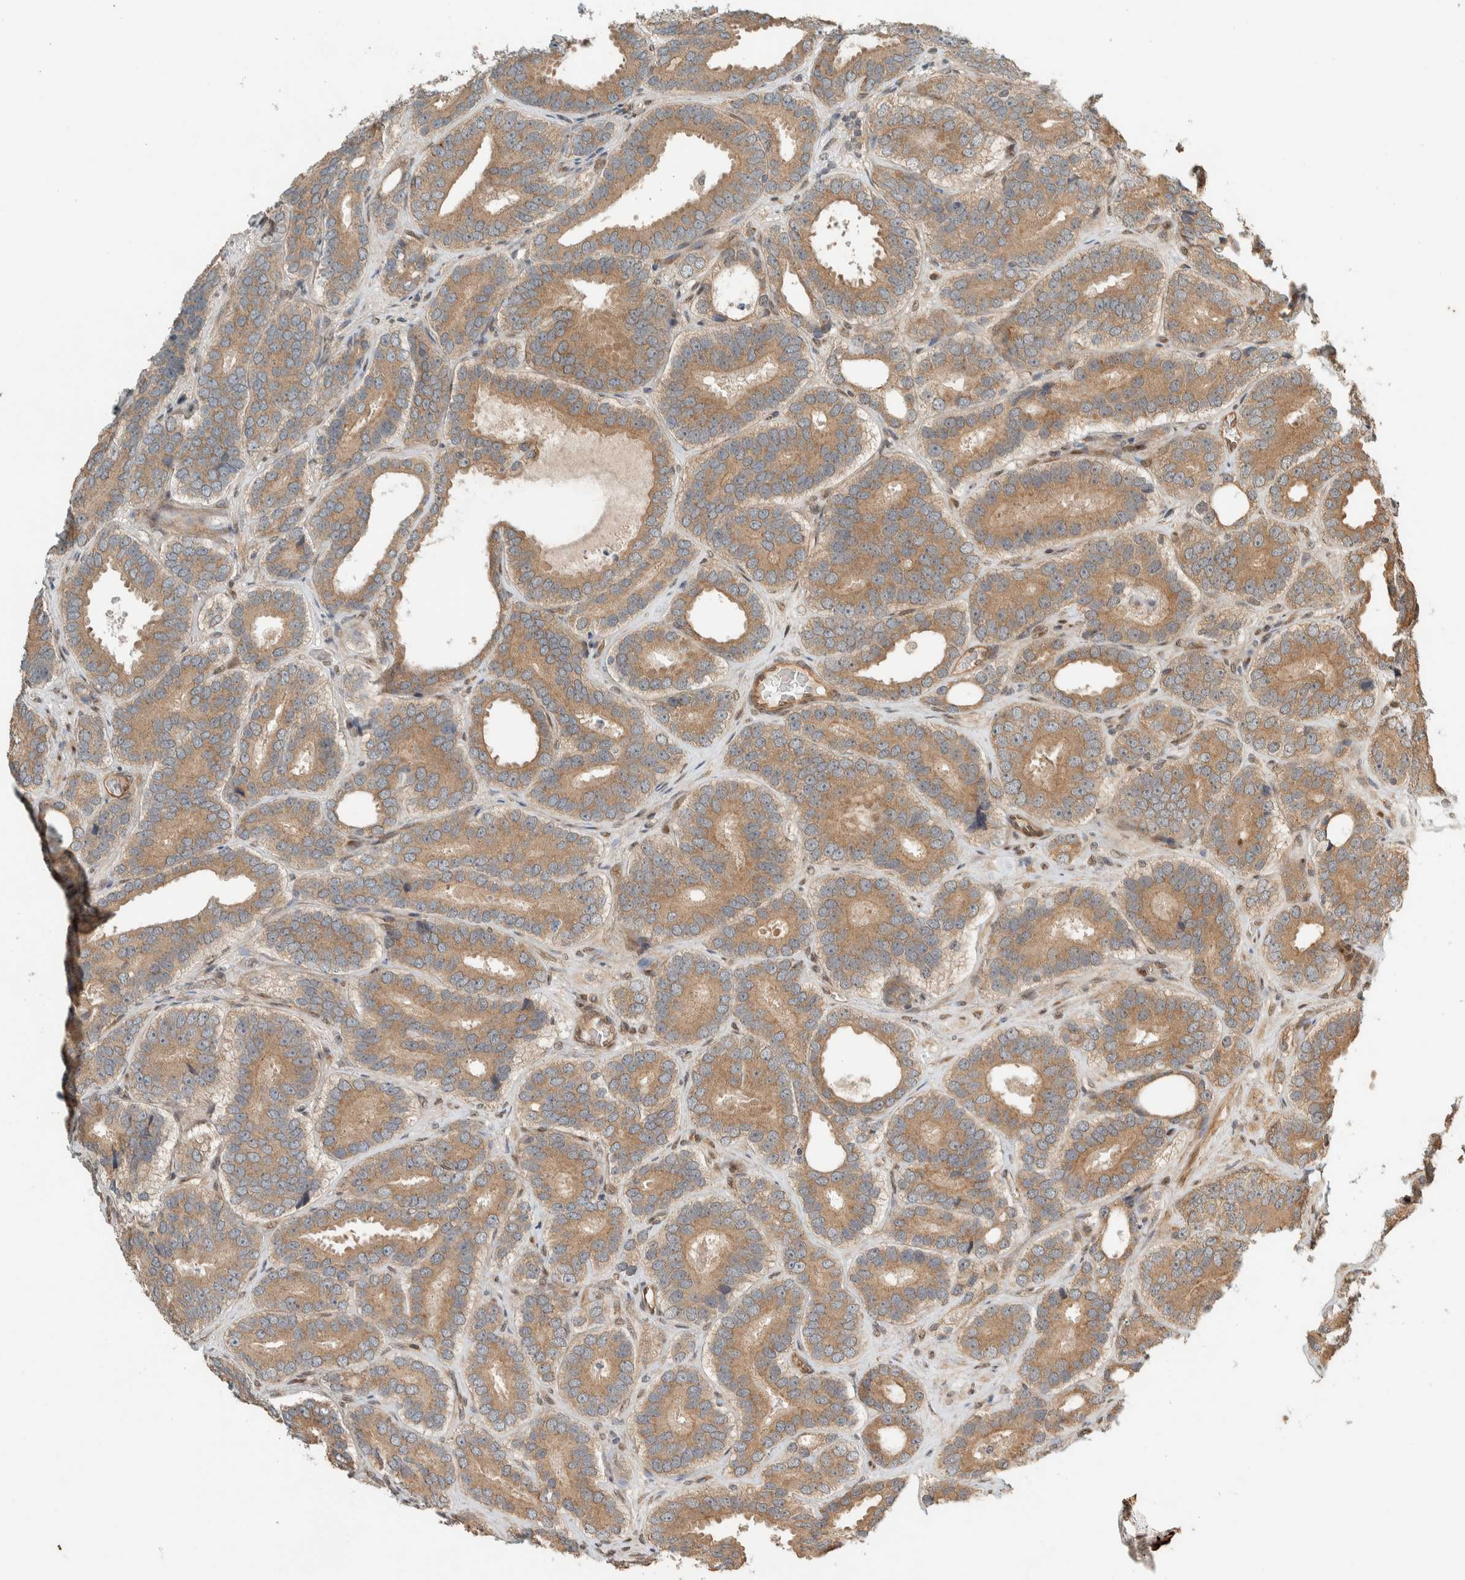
{"staining": {"intensity": "moderate", "quantity": ">75%", "location": "cytoplasmic/membranous"}, "tissue": "prostate cancer", "cell_type": "Tumor cells", "image_type": "cancer", "snomed": [{"axis": "morphology", "description": "Adenocarcinoma, High grade"}, {"axis": "topography", "description": "Prostate"}], "caption": "This histopathology image demonstrates IHC staining of human prostate cancer, with medium moderate cytoplasmic/membranous positivity in approximately >75% of tumor cells.", "gene": "STXBP4", "patient": {"sex": "male", "age": 56}}